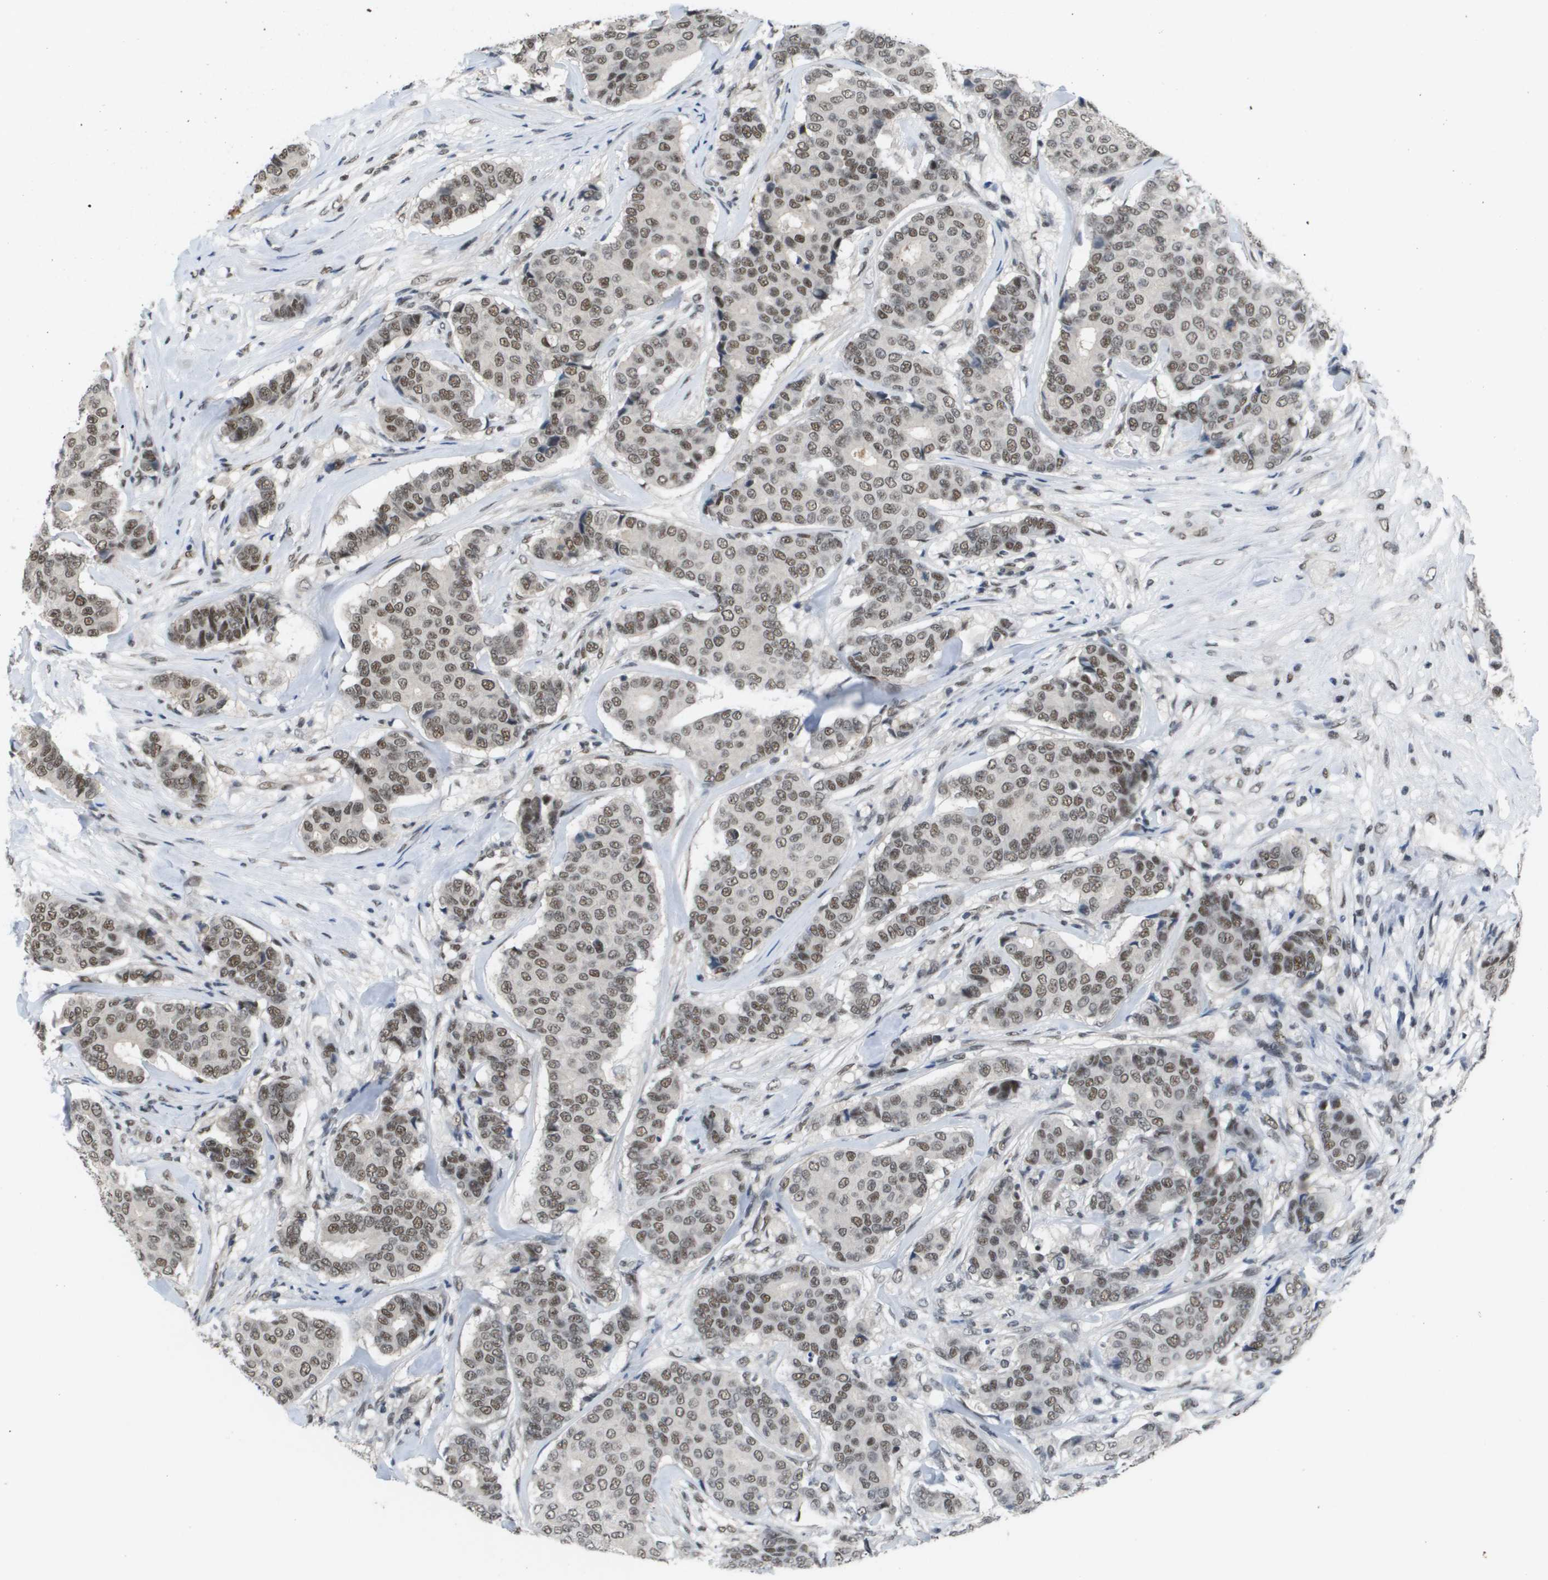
{"staining": {"intensity": "weak", "quantity": ">75%", "location": "nuclear"}, "tissue": "breast cancer", "cell_type": "Tumor cells", "image_type": "cancer", "snomed": [{"axis": "morphology", "description": "Duct carcinoma"}, {"axis": "topography", "description": "Breast"}], "caption": "Immunohistochemistry (IHC) (DAB (3,3'-diaminobenzidine)) staining of human breast cancer (intraductal carcinoma) displays weak nuclear protein expression in about >75% of tumor cells.", "gene": "ISY1", "patient": {"sex": "female", "age": 75}}